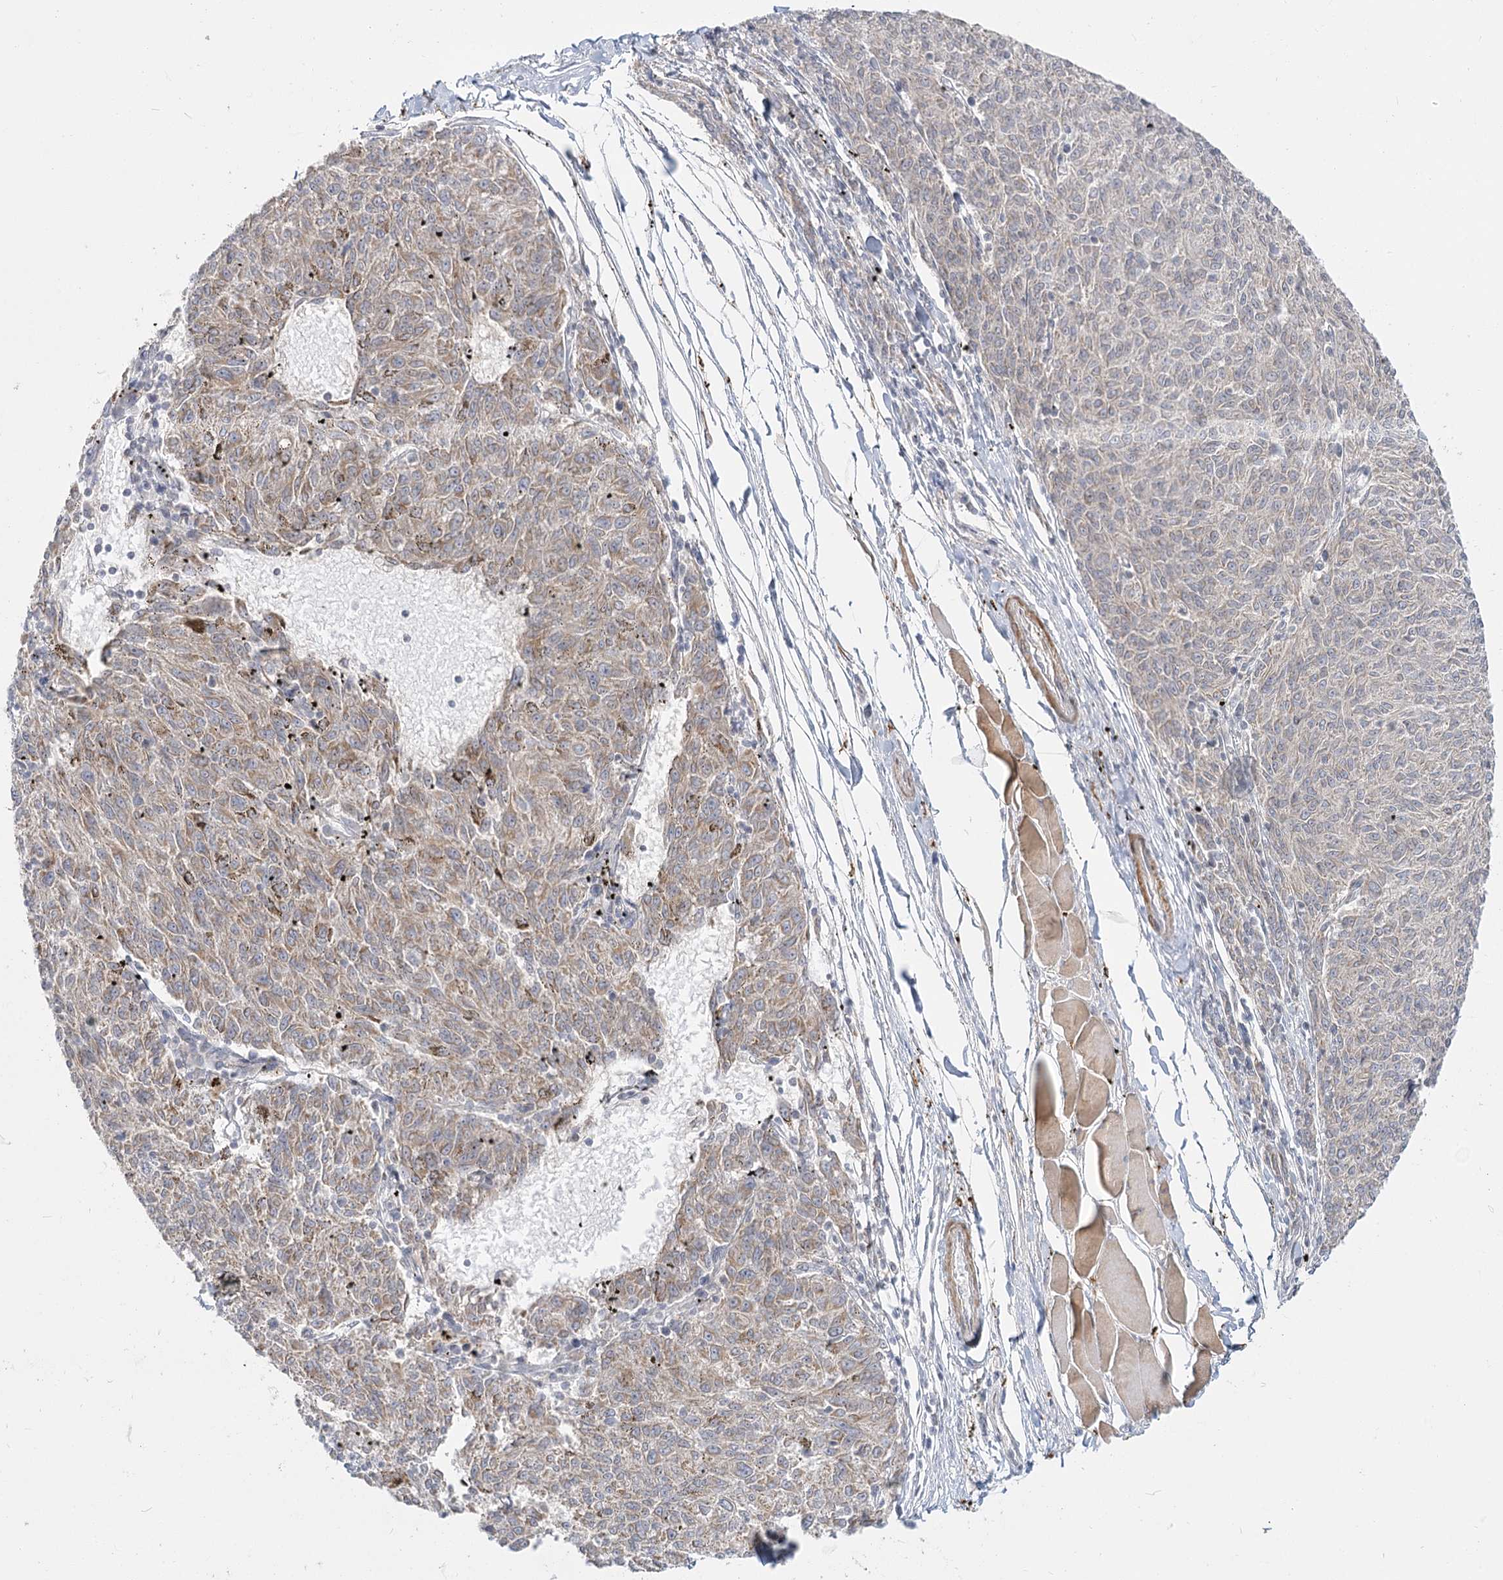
{"staining": {"intensity": "weak", "quantity": "25%-75%", "location": "cytoplasmic/membranous"}, "tissue": "melanoma", "cell_type": "Tumor cells", "image_type": "cancer", "snomed": [{"axis": "morphology", "description": "Malignant melanoma, NOS"}, {"axis": "topography", "description": "Skin"}], "caption": "Melanoma was stained to show a protein in brown. There is low levels of weak cytoplasmic/membranous positivity in about 25%-75% of tumor cells. Immunohistochemistry stains the protein of interest in brown and the nuclei are stained blue.", "gene": "MTMR3", "patient": {"sex": "female", "age": 72}}